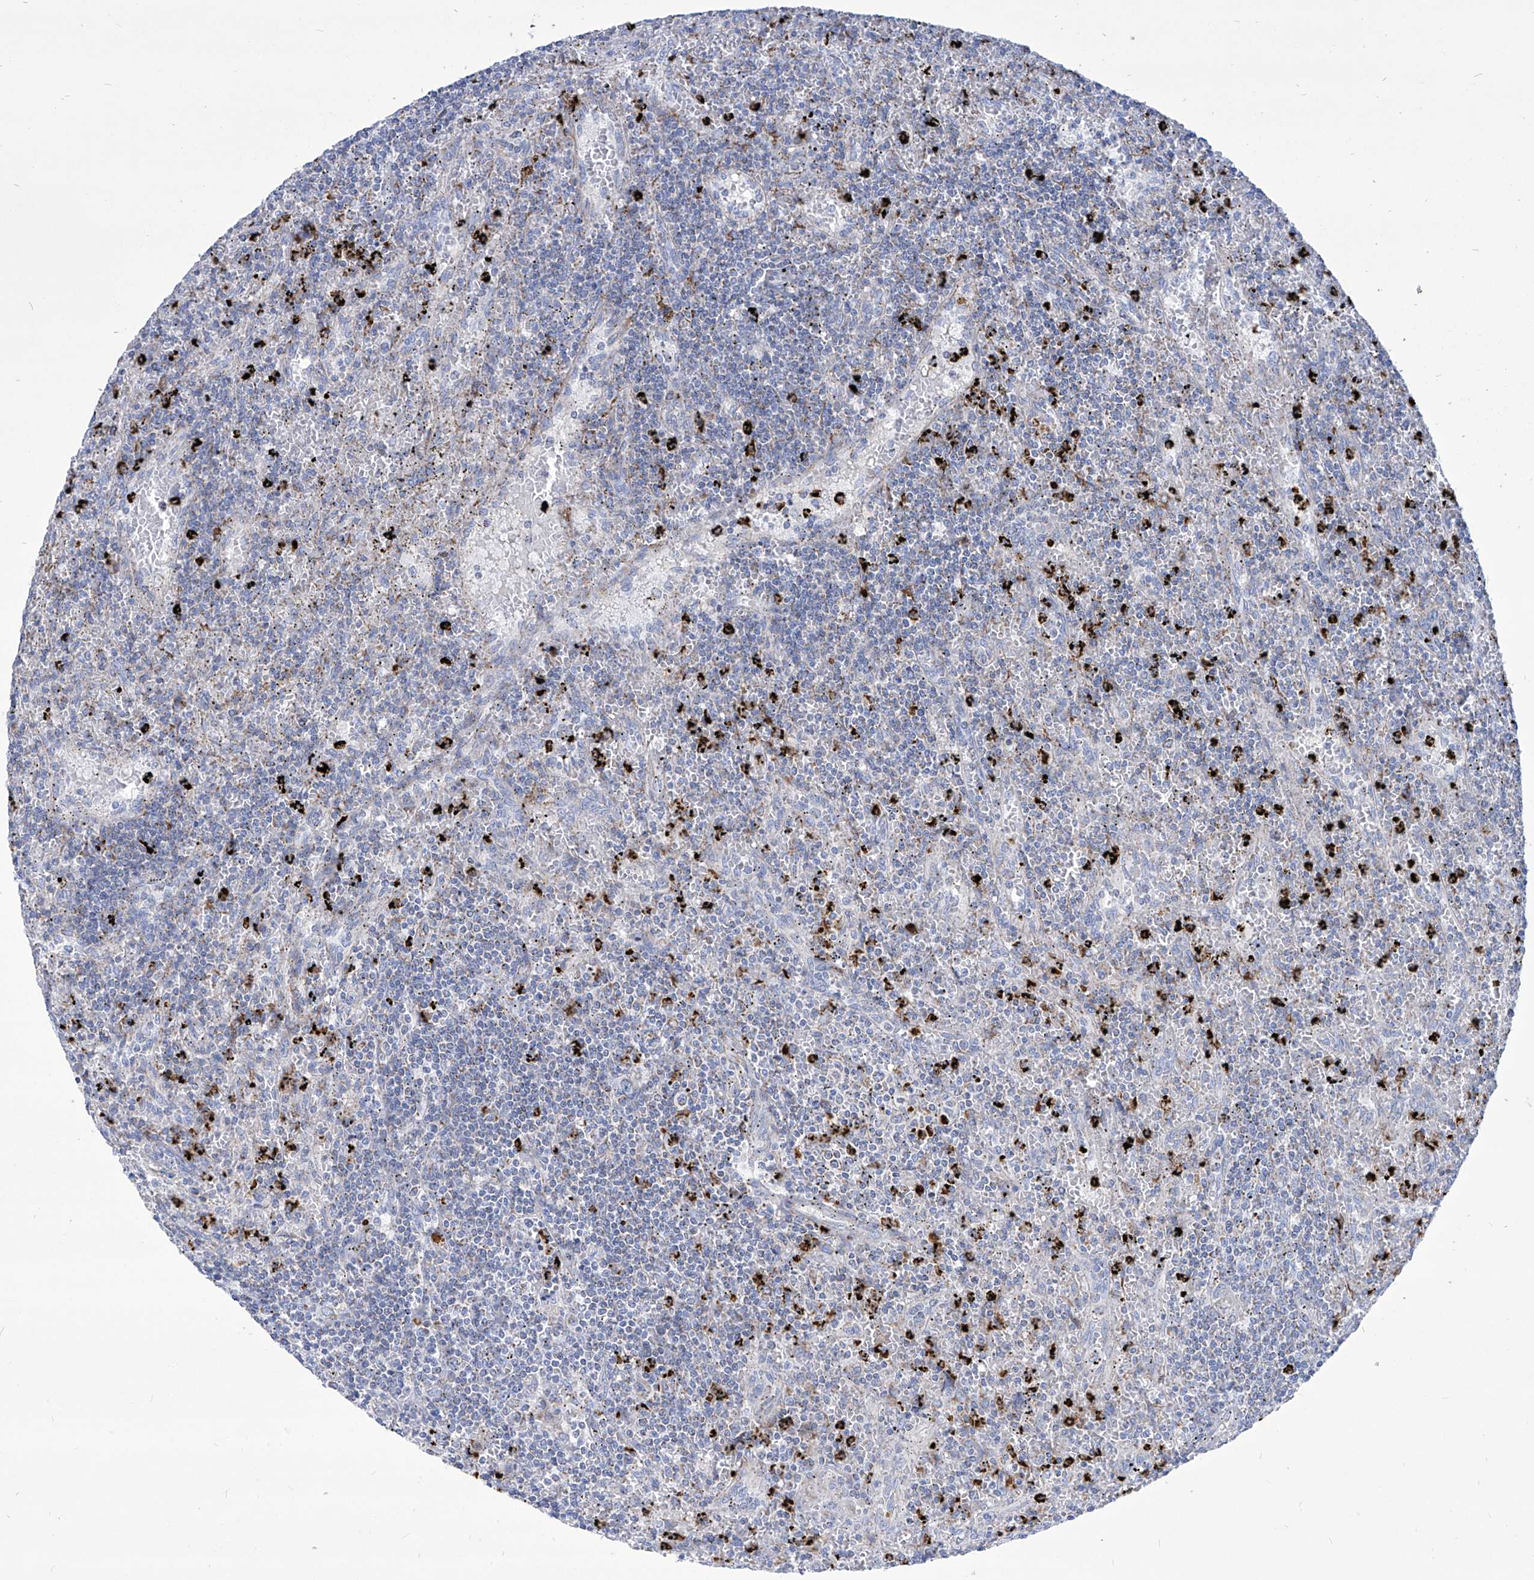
{"staining": {"intensity": "negative", "quantity": "none", "location": "none"}, "tissue": "lymphoma", "cell_type": "Tumor cells", "image_type": "cancer", "snomed": [{"axis": "morphology", "description": "Malignant lymphoma, non-Hodgkin's type, Low grade"}, {"axis": "topography", "description": "Spleen"}], "caption": "Tumor cells show no significant protein staining in malignant lymphoma, non-Hodgkin's type (low-grade).", "gene": "COQ3", "patient": {"sex": "male", "age": 76}}